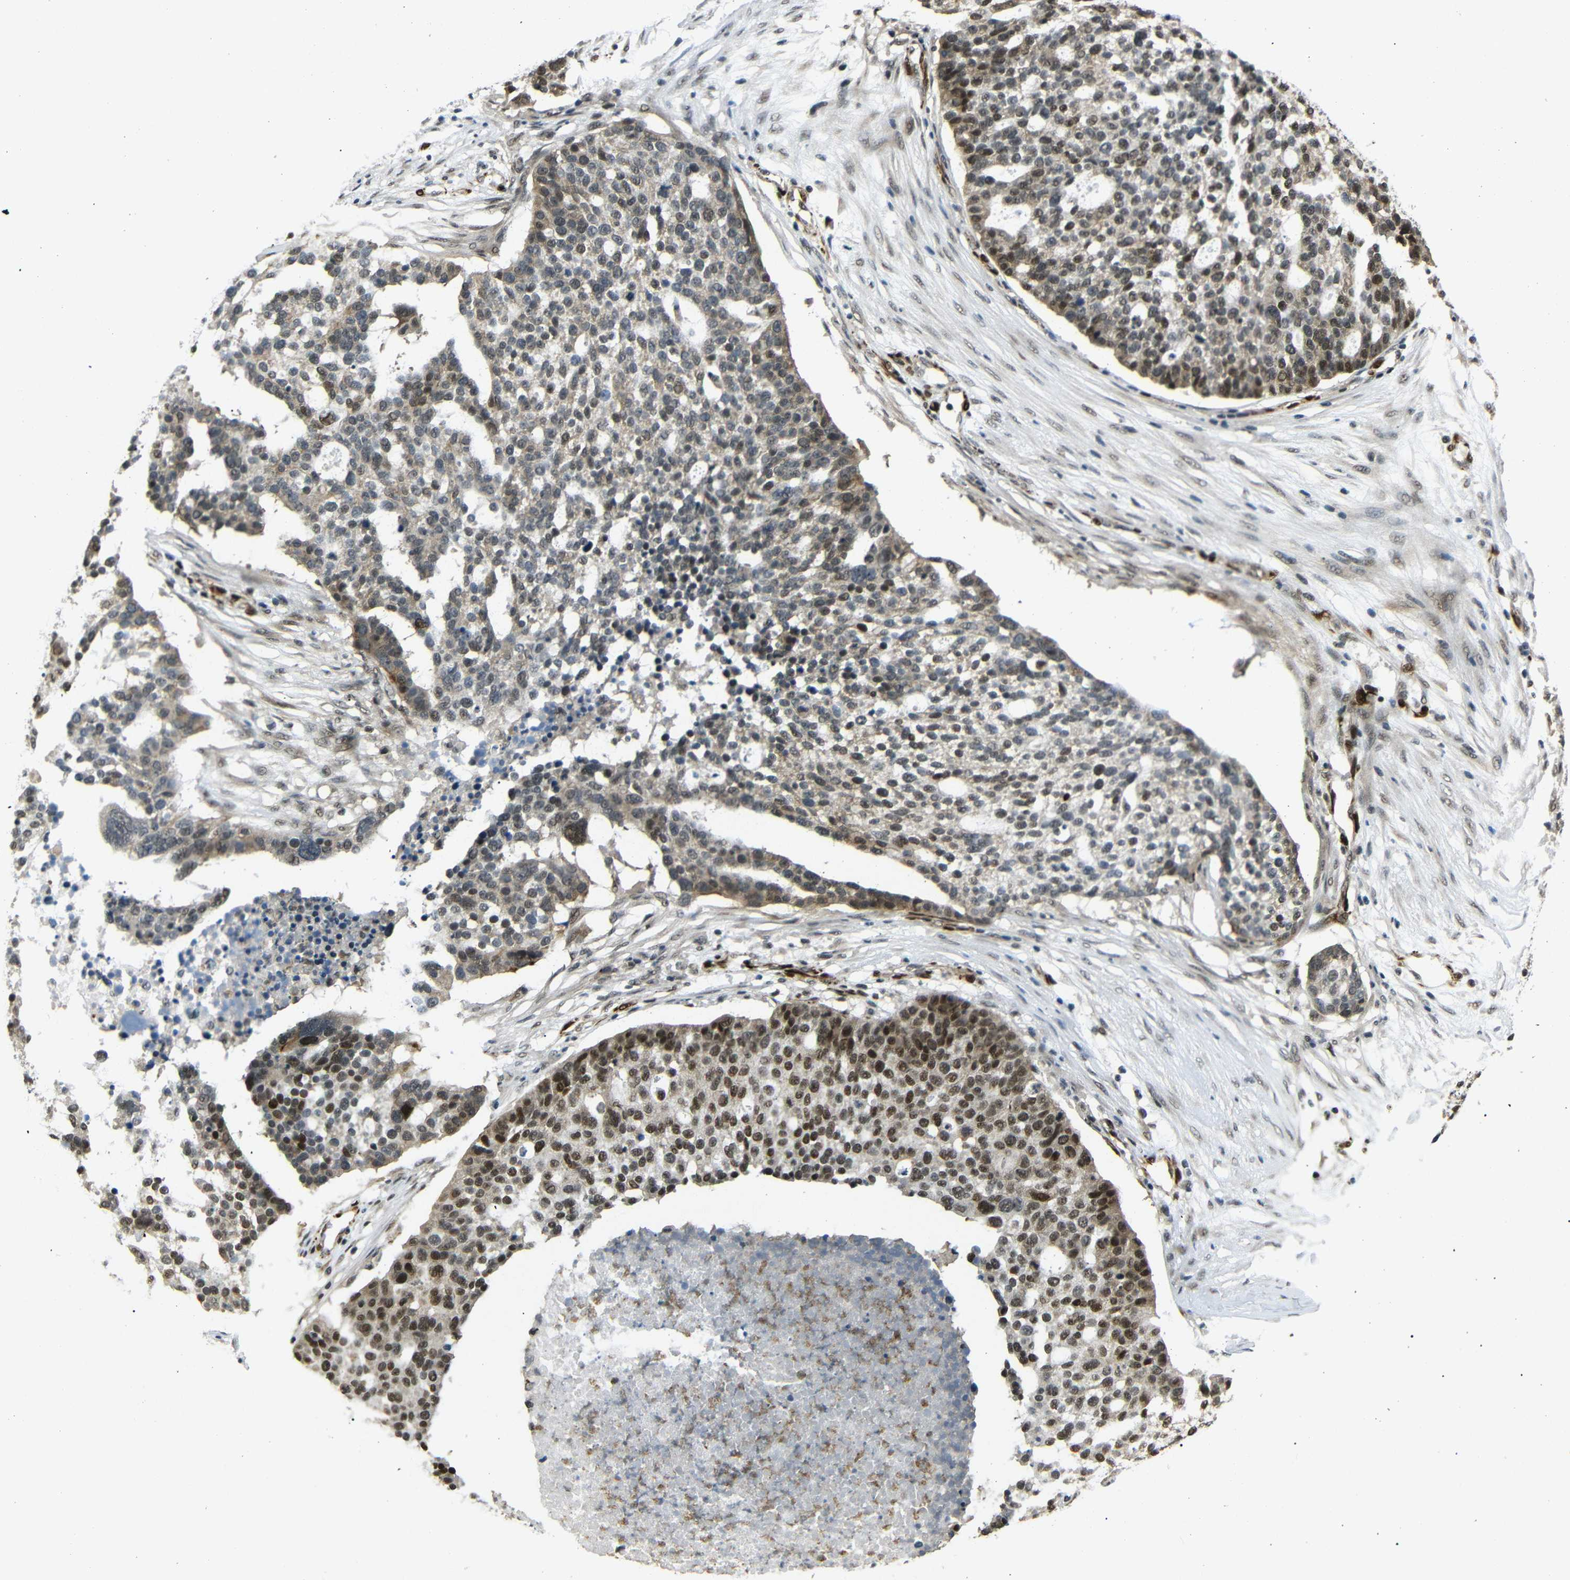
{"staining": {"intensity": "moderate", "quantity": ">75%", "location": "cytoplasmic/membranous,nuclear"}, "tissue": "ovarian cancer", "cell_type": "Tumor cells", "image_type": "cancer", "snomed": [{"axis": "morphology", "description": "Cystadenocarcinoma, serous, NOS"}, {"axis": "topography", "description": "Ovary"}], "caption": "Tumor cells exhibit moderate cytoplasmic/membranous and nuclear positivity in approximately >75% of cells in ovarian serous cystadenocarcinoma.", "gene": "TBX2", "patient": {"sex": "female", "age": 59}}